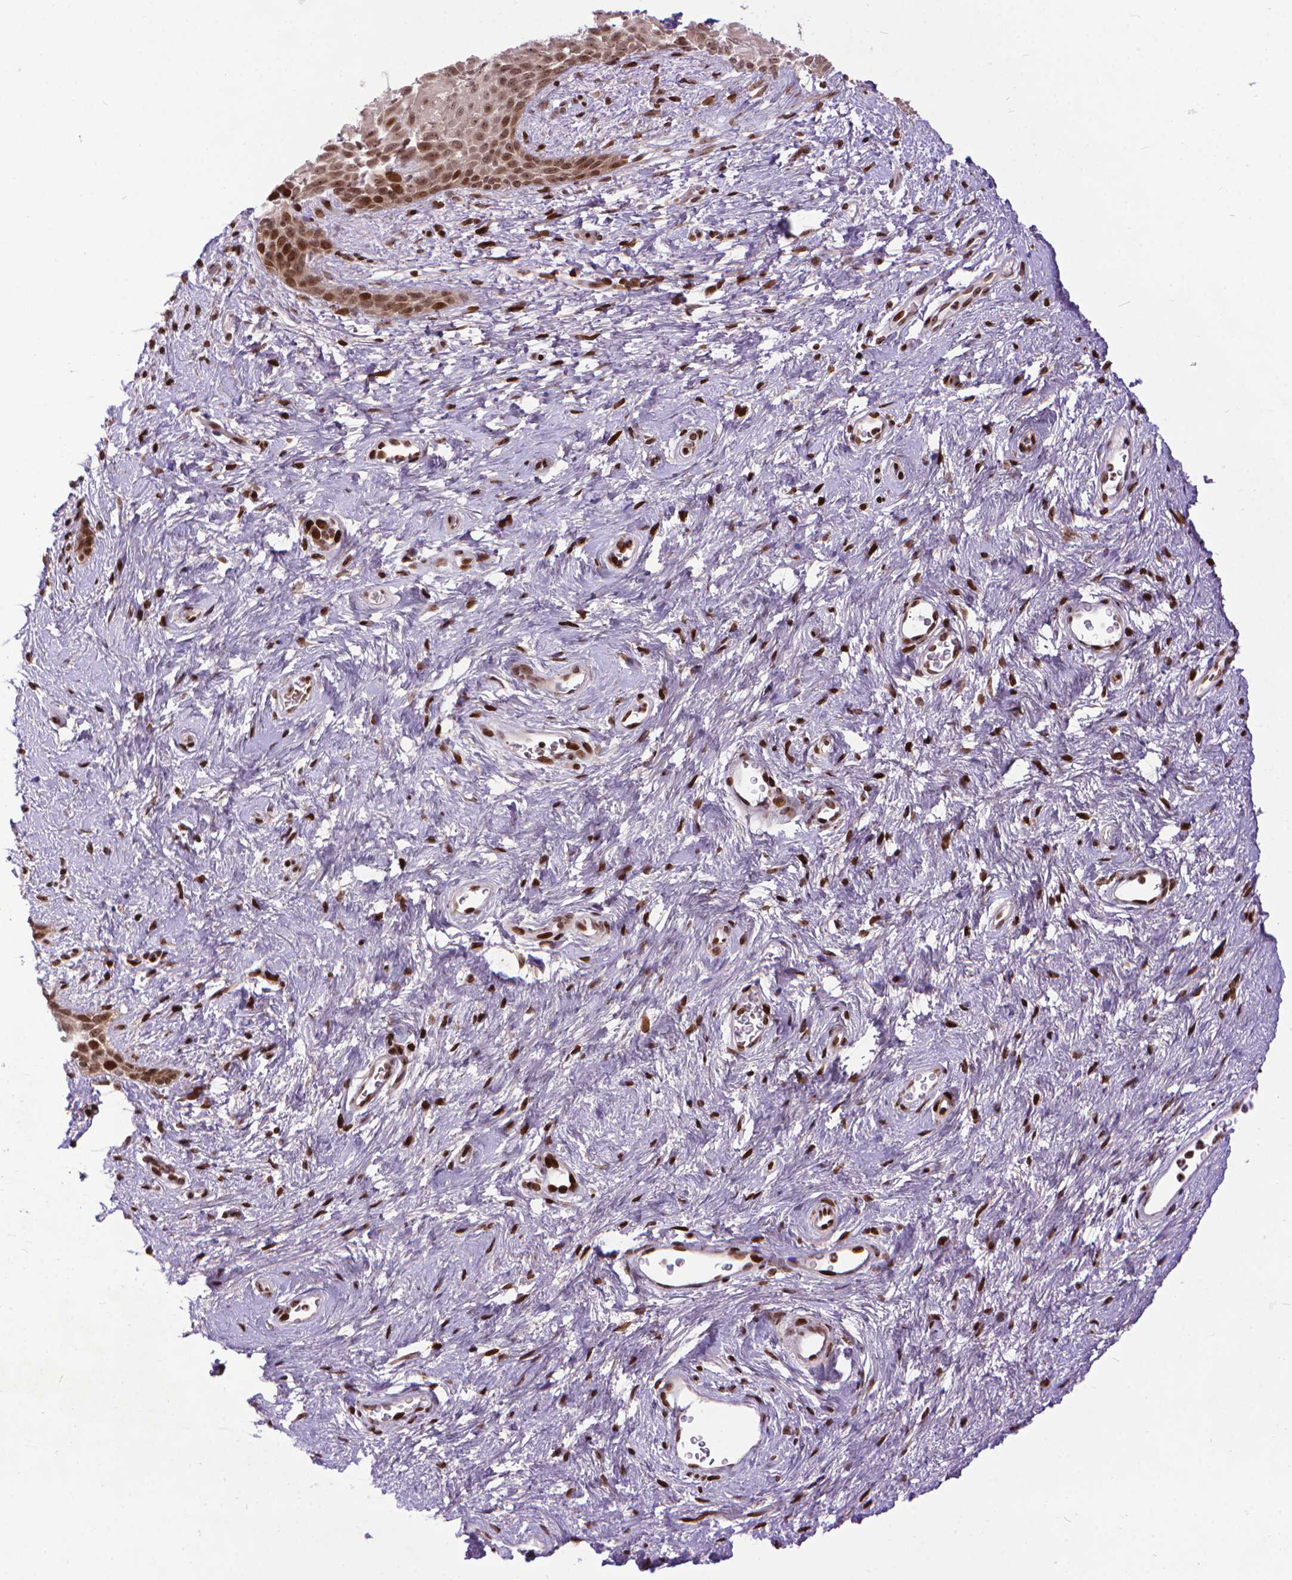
{"staining": {"intensity": "moderate", "quantity": ">75%", "location": "nuclear"}, "tissue": "skin", "cell_type": "Epidermal cells", "image_type": "normal", "snomed": [{"axis": "morphology", "description": "Normal tissue, NOS"}, {"axis": "topography", "description": "Anal"}], "caption": "A photomicrograph of skin stained for a protein displays moderate nuclear brown staining in epidermal cells. Ihc stains the protein in brown and the nuclei are stained blue.", "gene": "AMER1", "patient": {"sex": "female", "age": 46}}